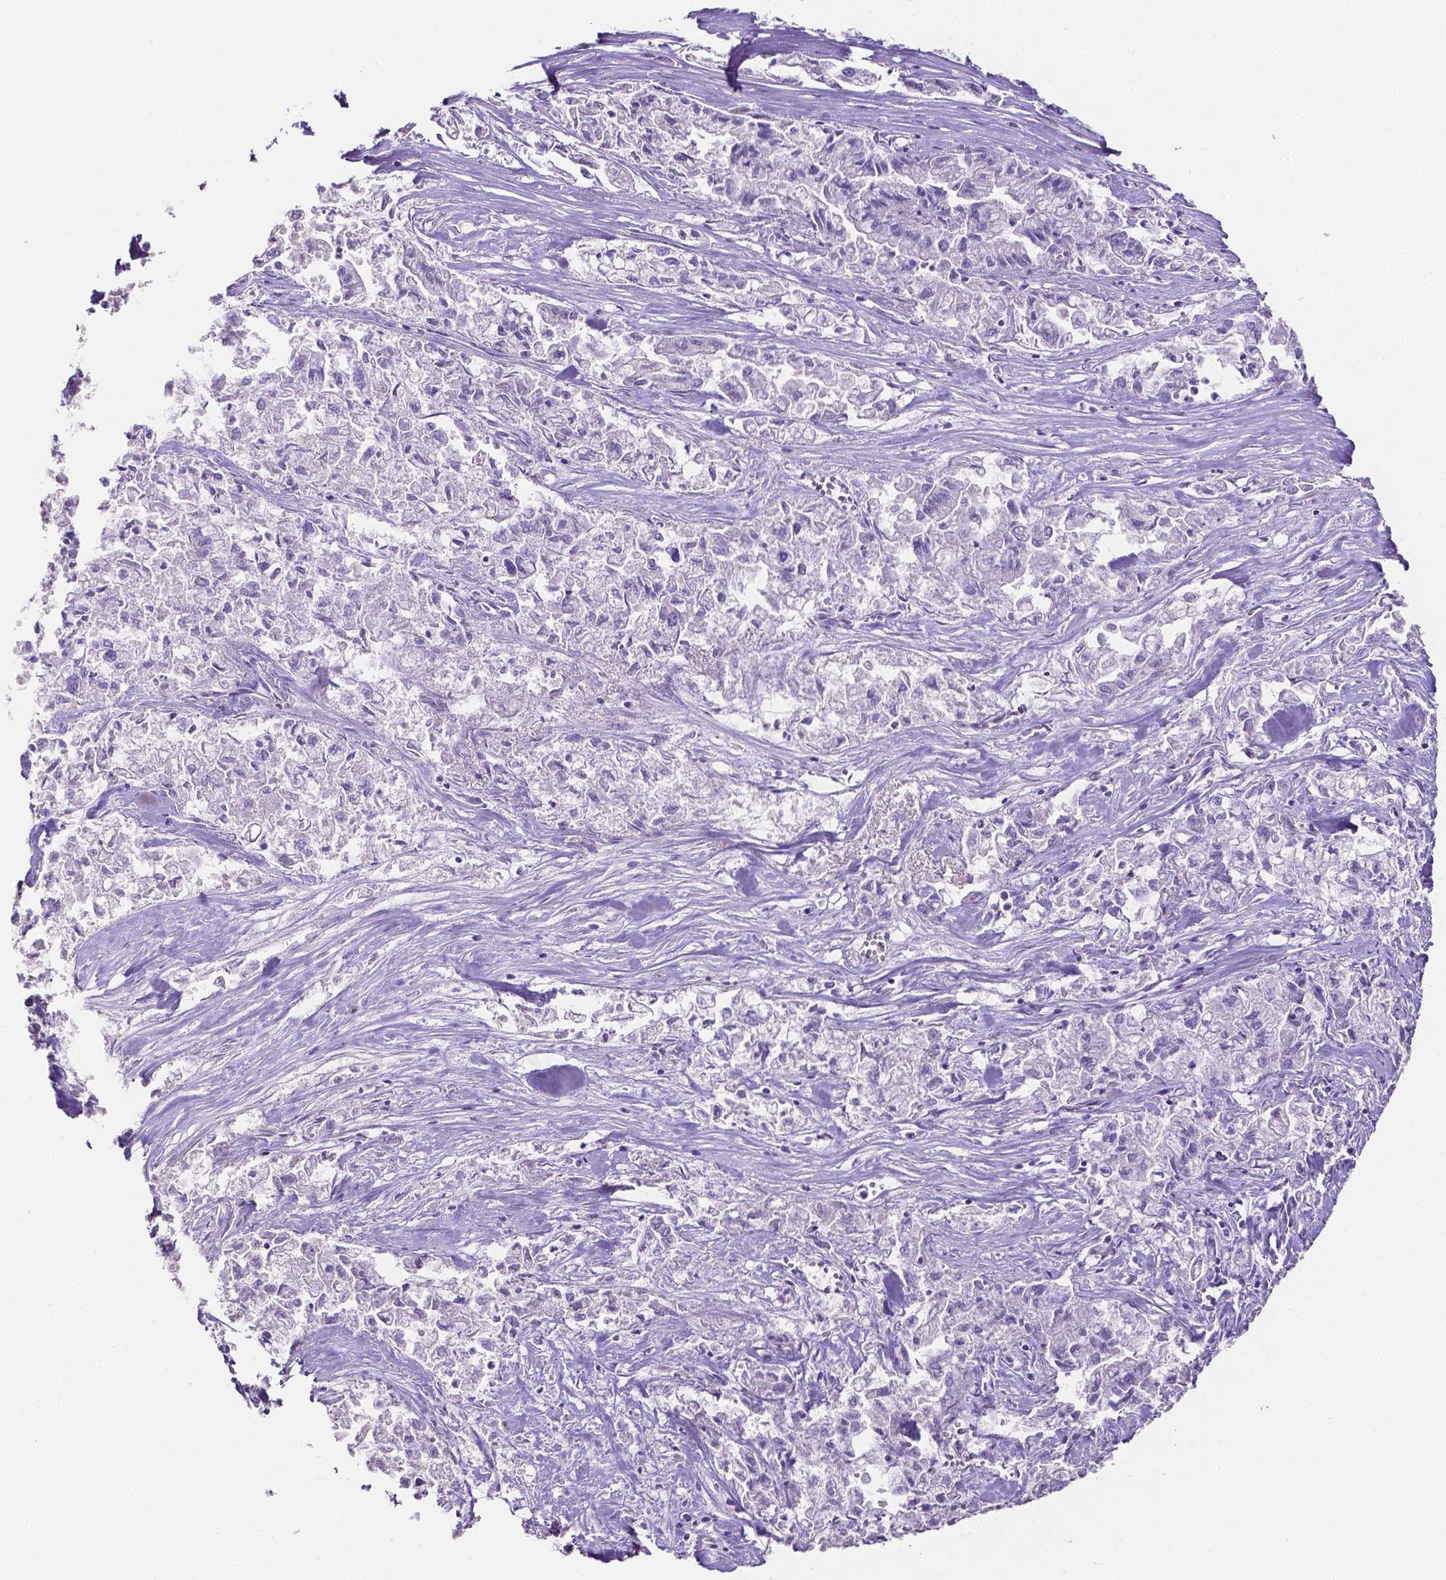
{"staining": {"intensity": "negative", "quantity": "none", "location": "none"}, "tissue": "pancreatic cancer", "cell_type": "Tumor cells", "image_type": "cancer", "snomed": [{"axis": "morphology", "description": "Adenocarcinoma, NOS"}, {"axis": "topography", "description": "Pancreas"}], "caption": "Pancreatic cancer (adenocarcinoma) was stained to show a protein in brown. There is no significant staining in tumor cells.", "gene": "SLC22A2", "patient": {"sex": "male", "age": 72}}